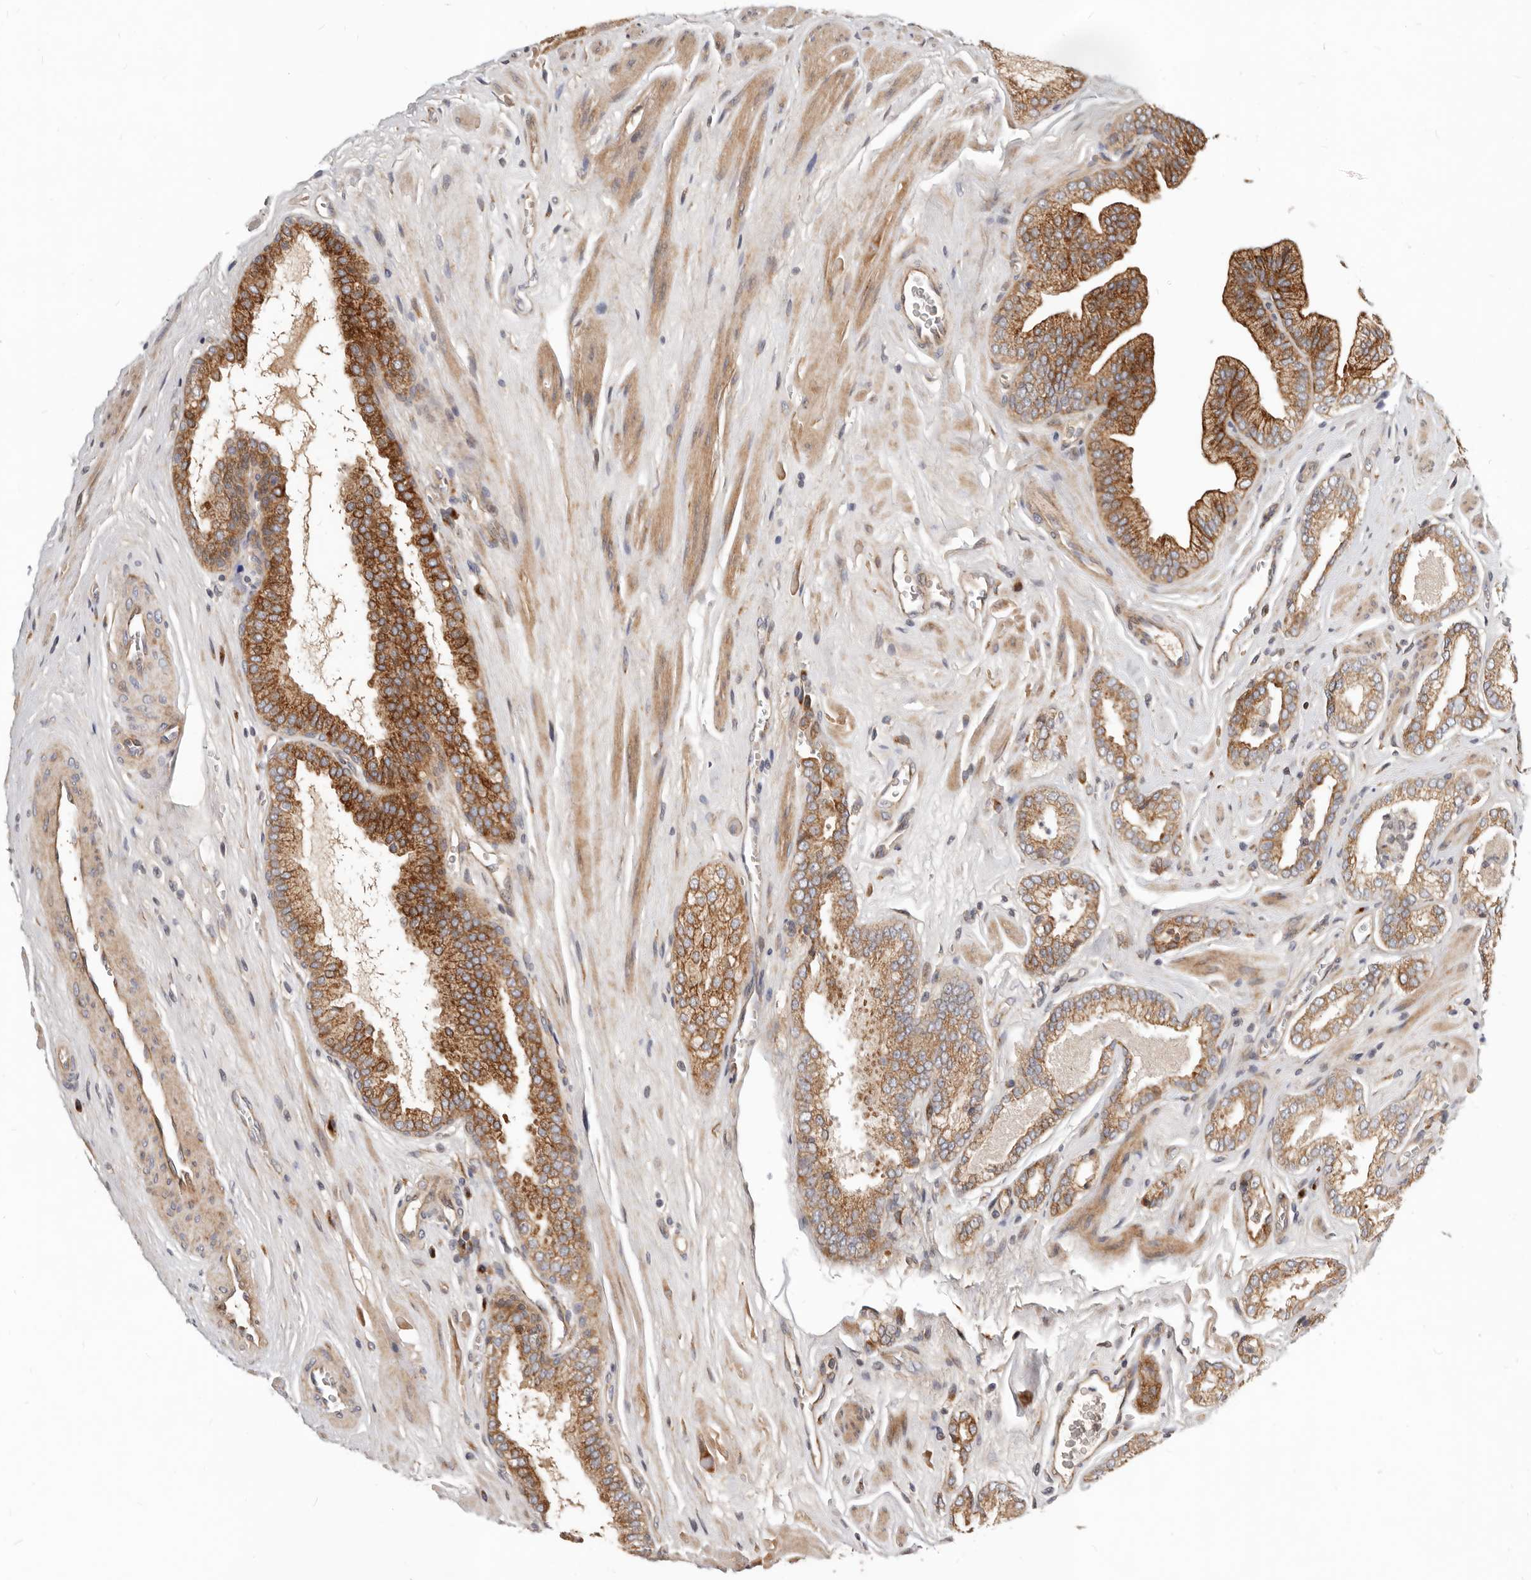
{"staining": {"intensity": "moderate", "quantity": ">75%", "location": "cytoplasmic/membranous"}, "tissue": "prostate cancer", "cell_type": "Tumor cells", "image_type": "cancer", "snomed": [{"axis": "morphology", "description": "Adenocarcinoma, Low grade"}, {"axis": "topography", "description": "Prostate"}], "caption": "Tumor cells display medium levels of moderate cytoplasmic/membranous positivity in about >75% of cells in human prostate cancer.", "gene": "NPY4R", "patient": {"sex": "male", "age": 62}}